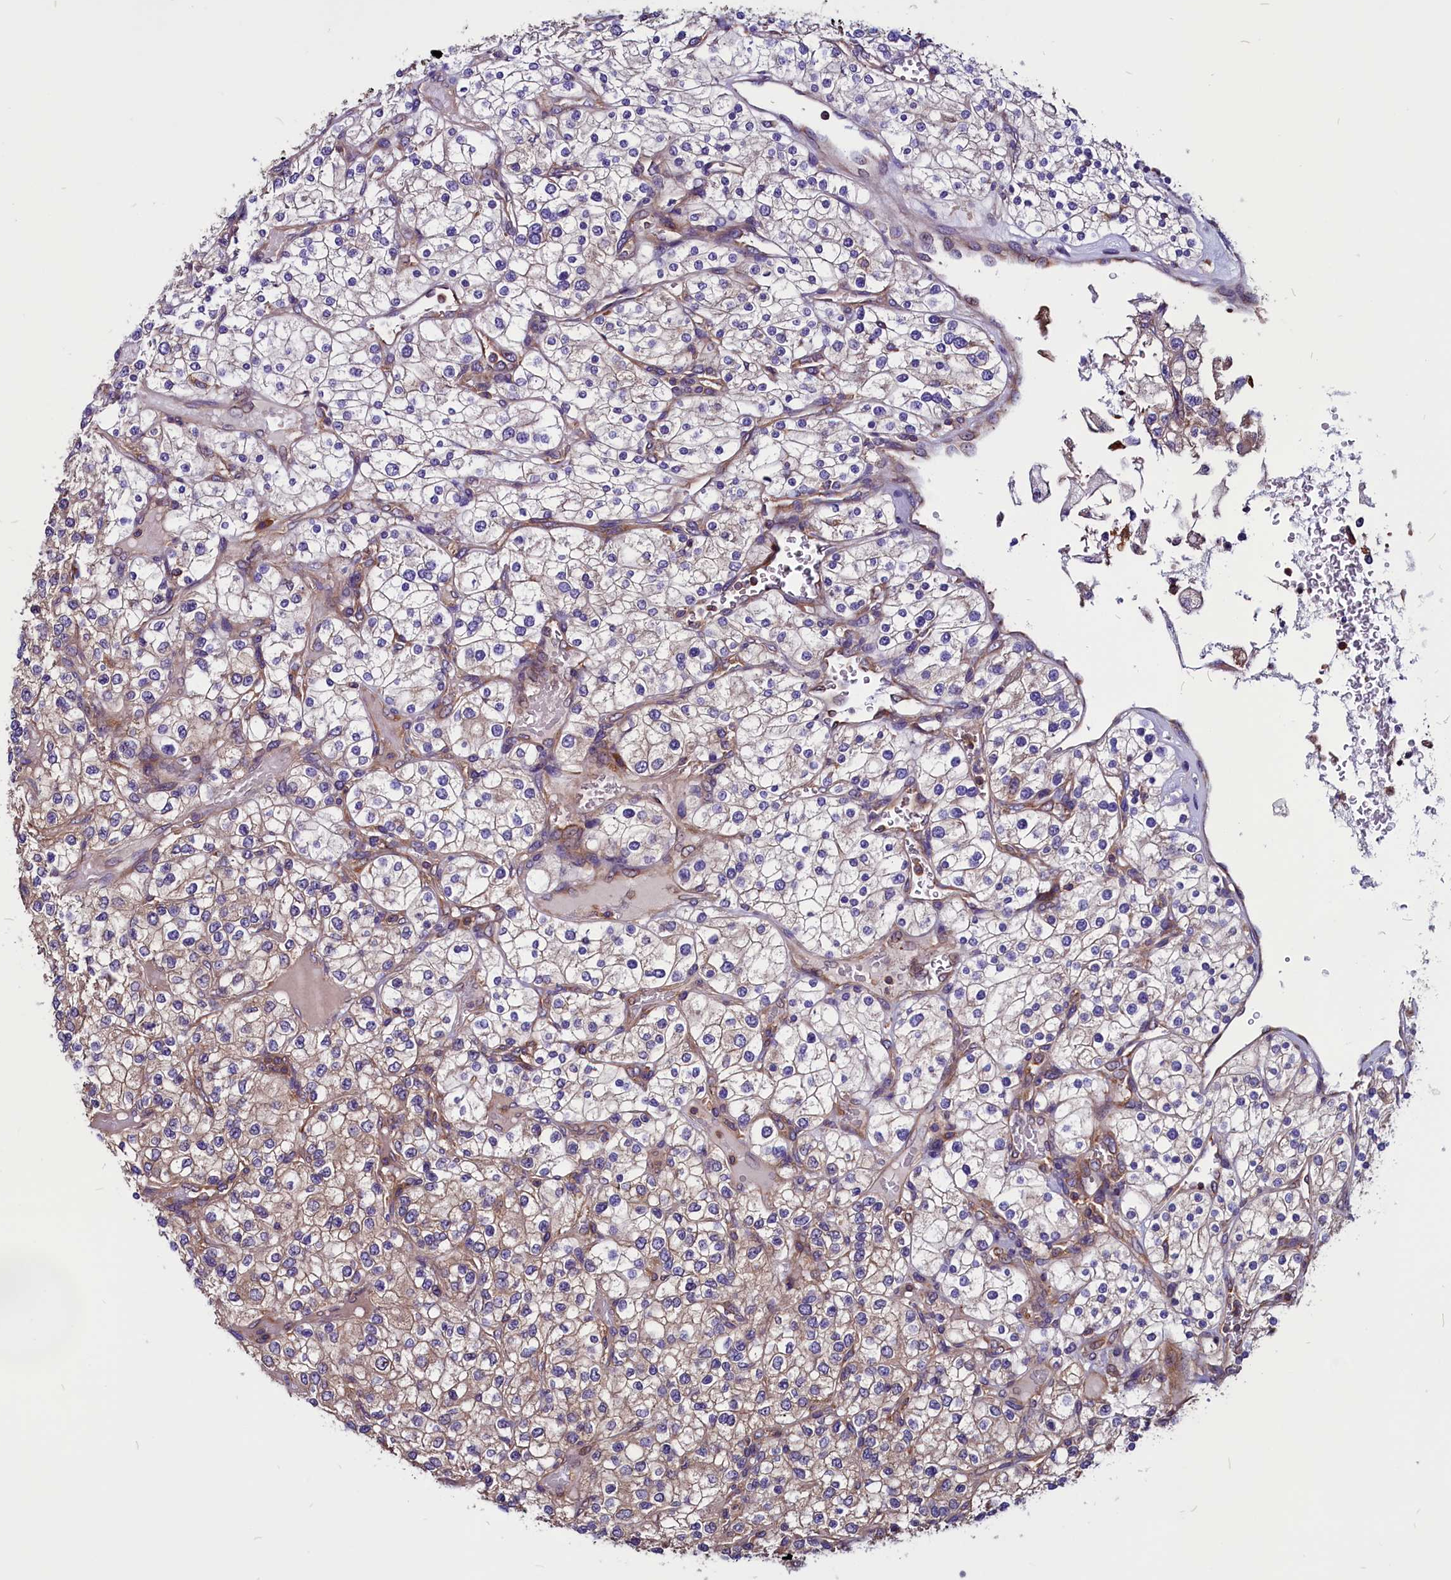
{"staining": {"intensity": "weak", "quantity": "25%-75%", "location": "cytoplasmic/membranous"}, "tissue": "renal cancer", "cell_type": "Tumor cells", "image_type": "cancer", "snomed": [{"axis": "morphology", "description": "Adenocarcinoma, NOS"}, {"axis": "topography", "description": "Kidney"}], "caption": "This micrograph reveals IHC staining of human renal cancer (adenocarcinoma), with low weak cytoplasmic/membranous positivity in about 25%-75% of tumor cells.", "gene": "EIF3G", "patient": {"sex": "male", "age": 80}}